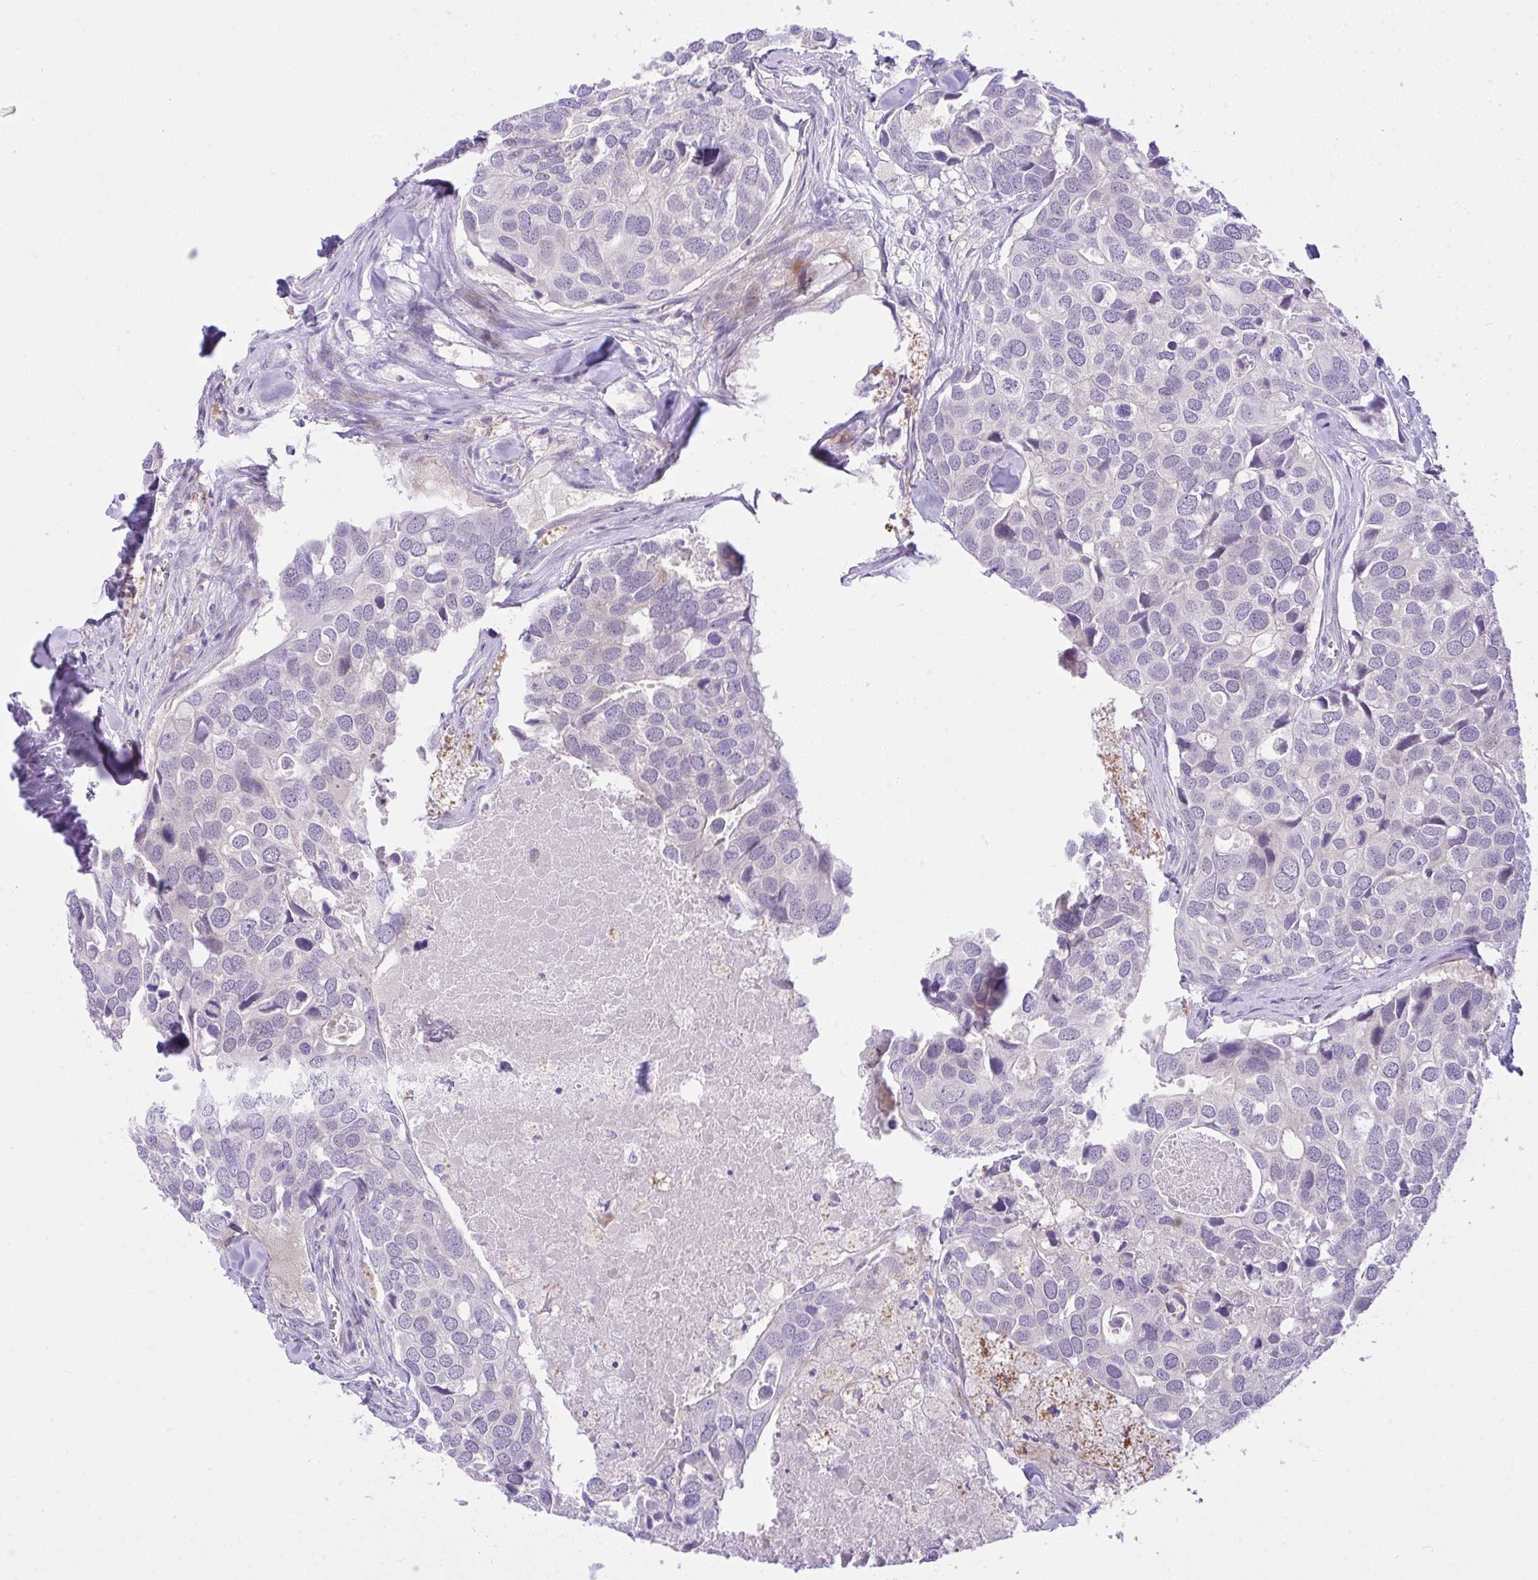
{"staining": {"intensity": "negative", "quantity": "none", "location": "none"}, "tissue": "breast cancer", "cell_type": "Tumor cells", "image_type": "cancer", "snomed": [{"axis": "morphology", "description": "Duct carcinoma"}, {"axis": "topography", "description": "Breast"}], "caption": "Tumor cells are negative for protein expression in human breast cancer (infiltrating ductal carcinoma).", "gene": "ZNF101", "patient": {"sex": "female", "age": 83}}